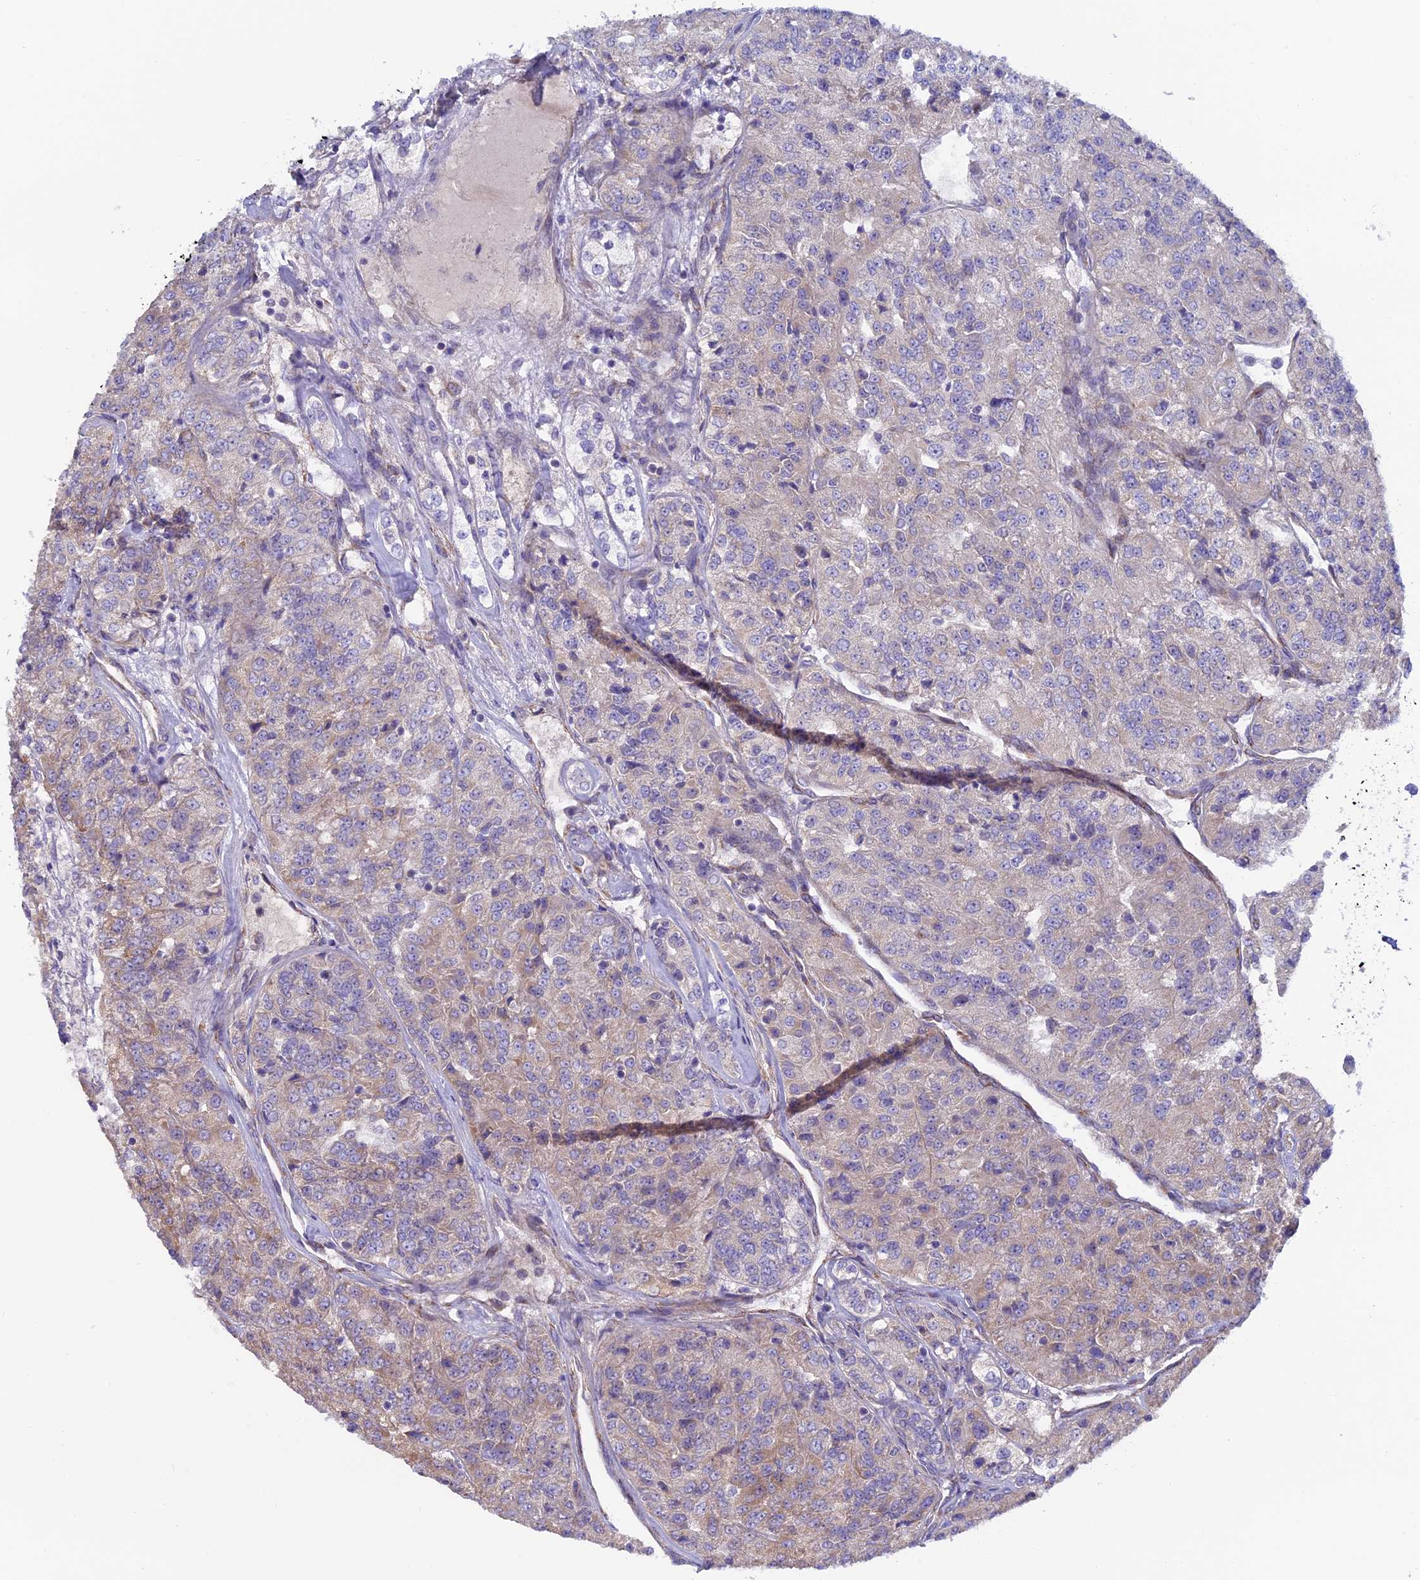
{"staining": {"intensity": "weak", "quantity": "25%-75%", "location": "cytoplasmic/membranous"}, "tissue": "renal cancer", "cell_type": "Tumor cells", "image_type": "cancer", "snomed": [{"axis": "morphology", "description": "Adenocarcinoma, NOS"}, {"axis": "topography", "description": "Kidney"}], "caption": "Renal cancer tissue demonstrates weak cytoplasmic/membranous positivity in approximately 25%-75% of tumor cells, visualized by immunohistochemistry.", "gene": "ETFDH", "patient": {"sex": "female", "age": 63}}